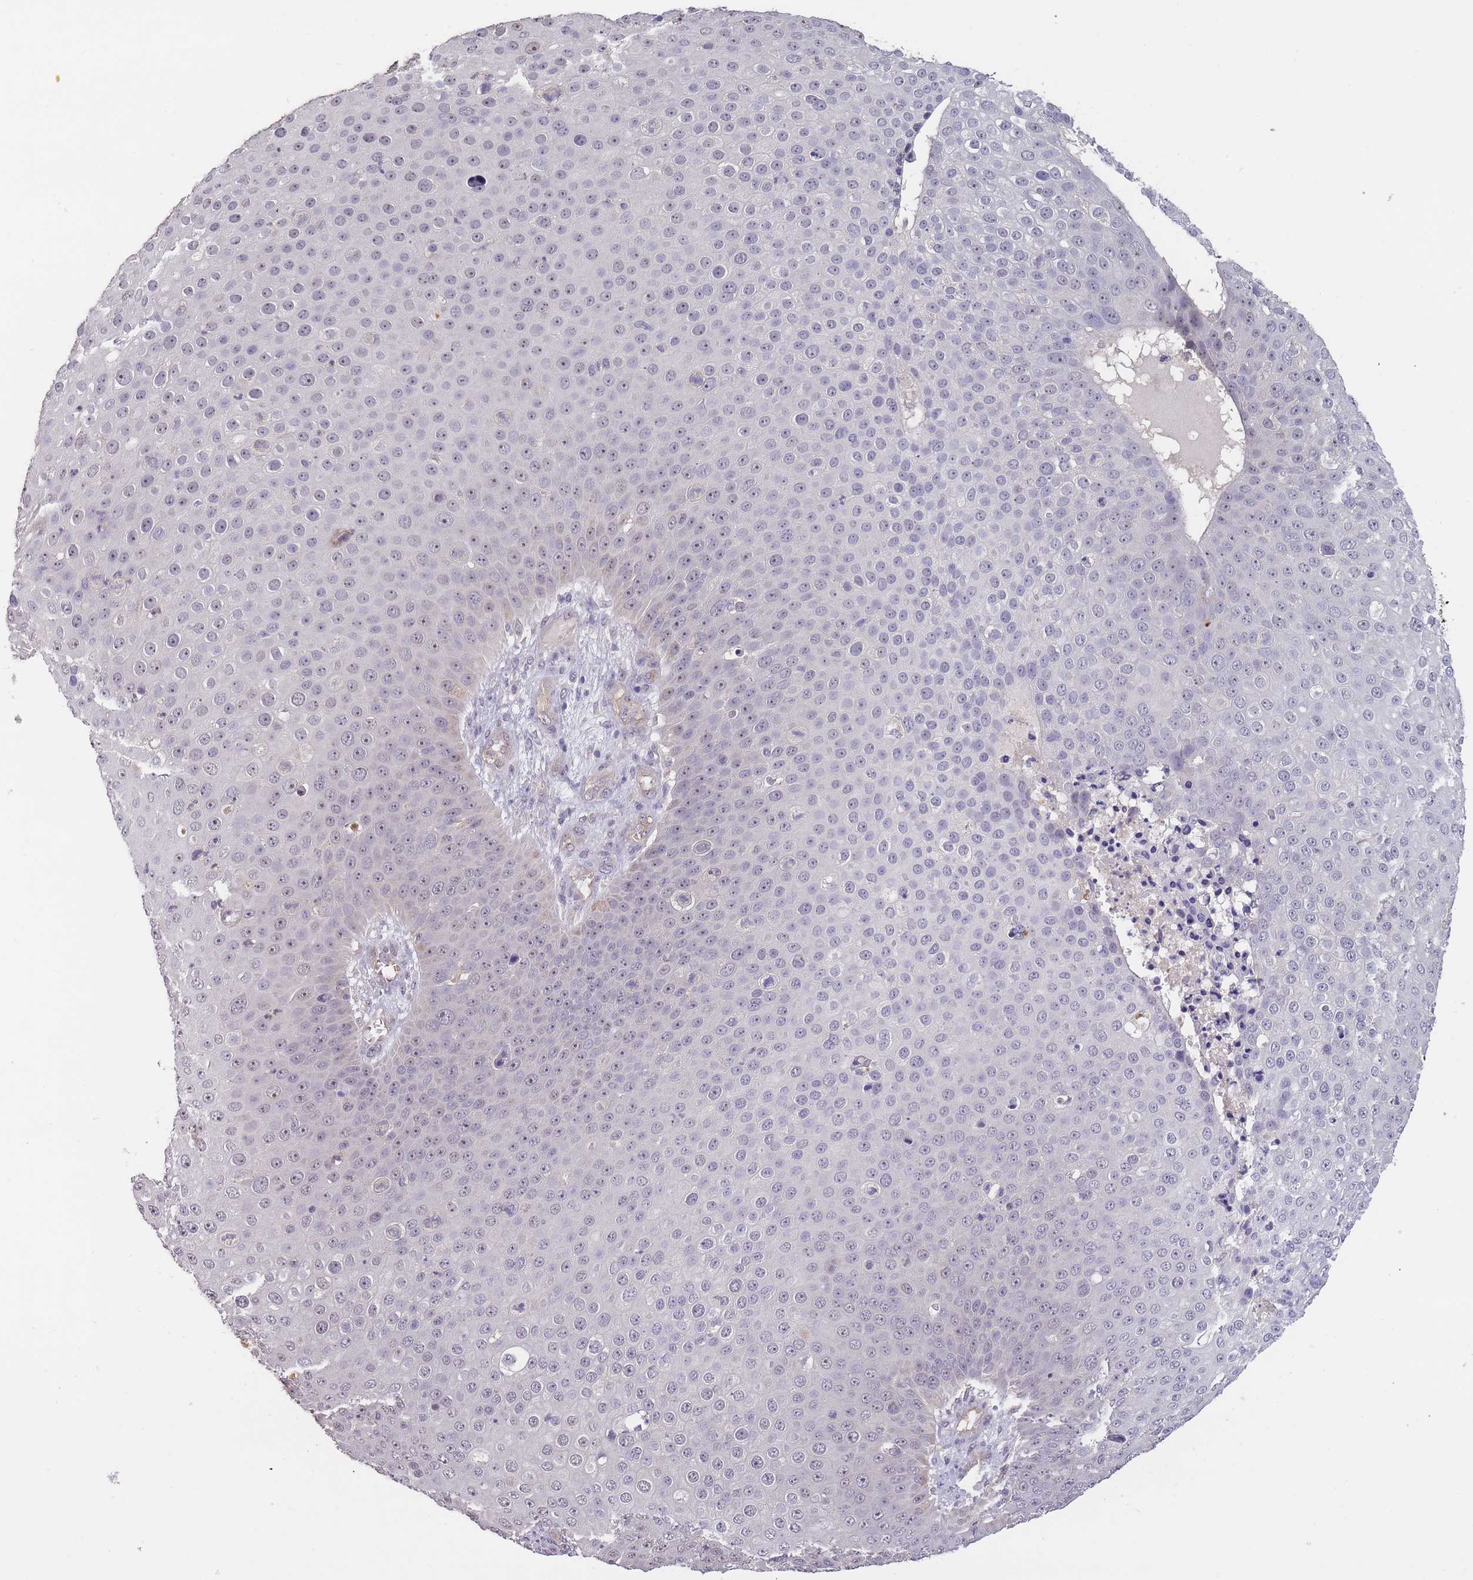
{"staining": {"intensity": "weak", "quantity": "25%-75%", "location": "nuclear"}, "tissue": "skin cancer", "cell_type": "Tumor cells", "image_type": "cancer", "snomed": [{"axis": "morphology", "description": "Squamous cell carcinoma, NOS"}, {"axis": "topography", "description": "Skin"}], "caption": "A high-resolution histopathology image shows immunohistochemistry (IHC) staining of skin cancer, which reveals weak nuclear positivity in approximately 25%-75% of tumor cells. (Stains: DAB in brown, nuclei in blue, Microscopy: brightfield microscopy at high magnification).", "gene": "KIAA1755", "patient": {"sex": "male", "age": 71}}